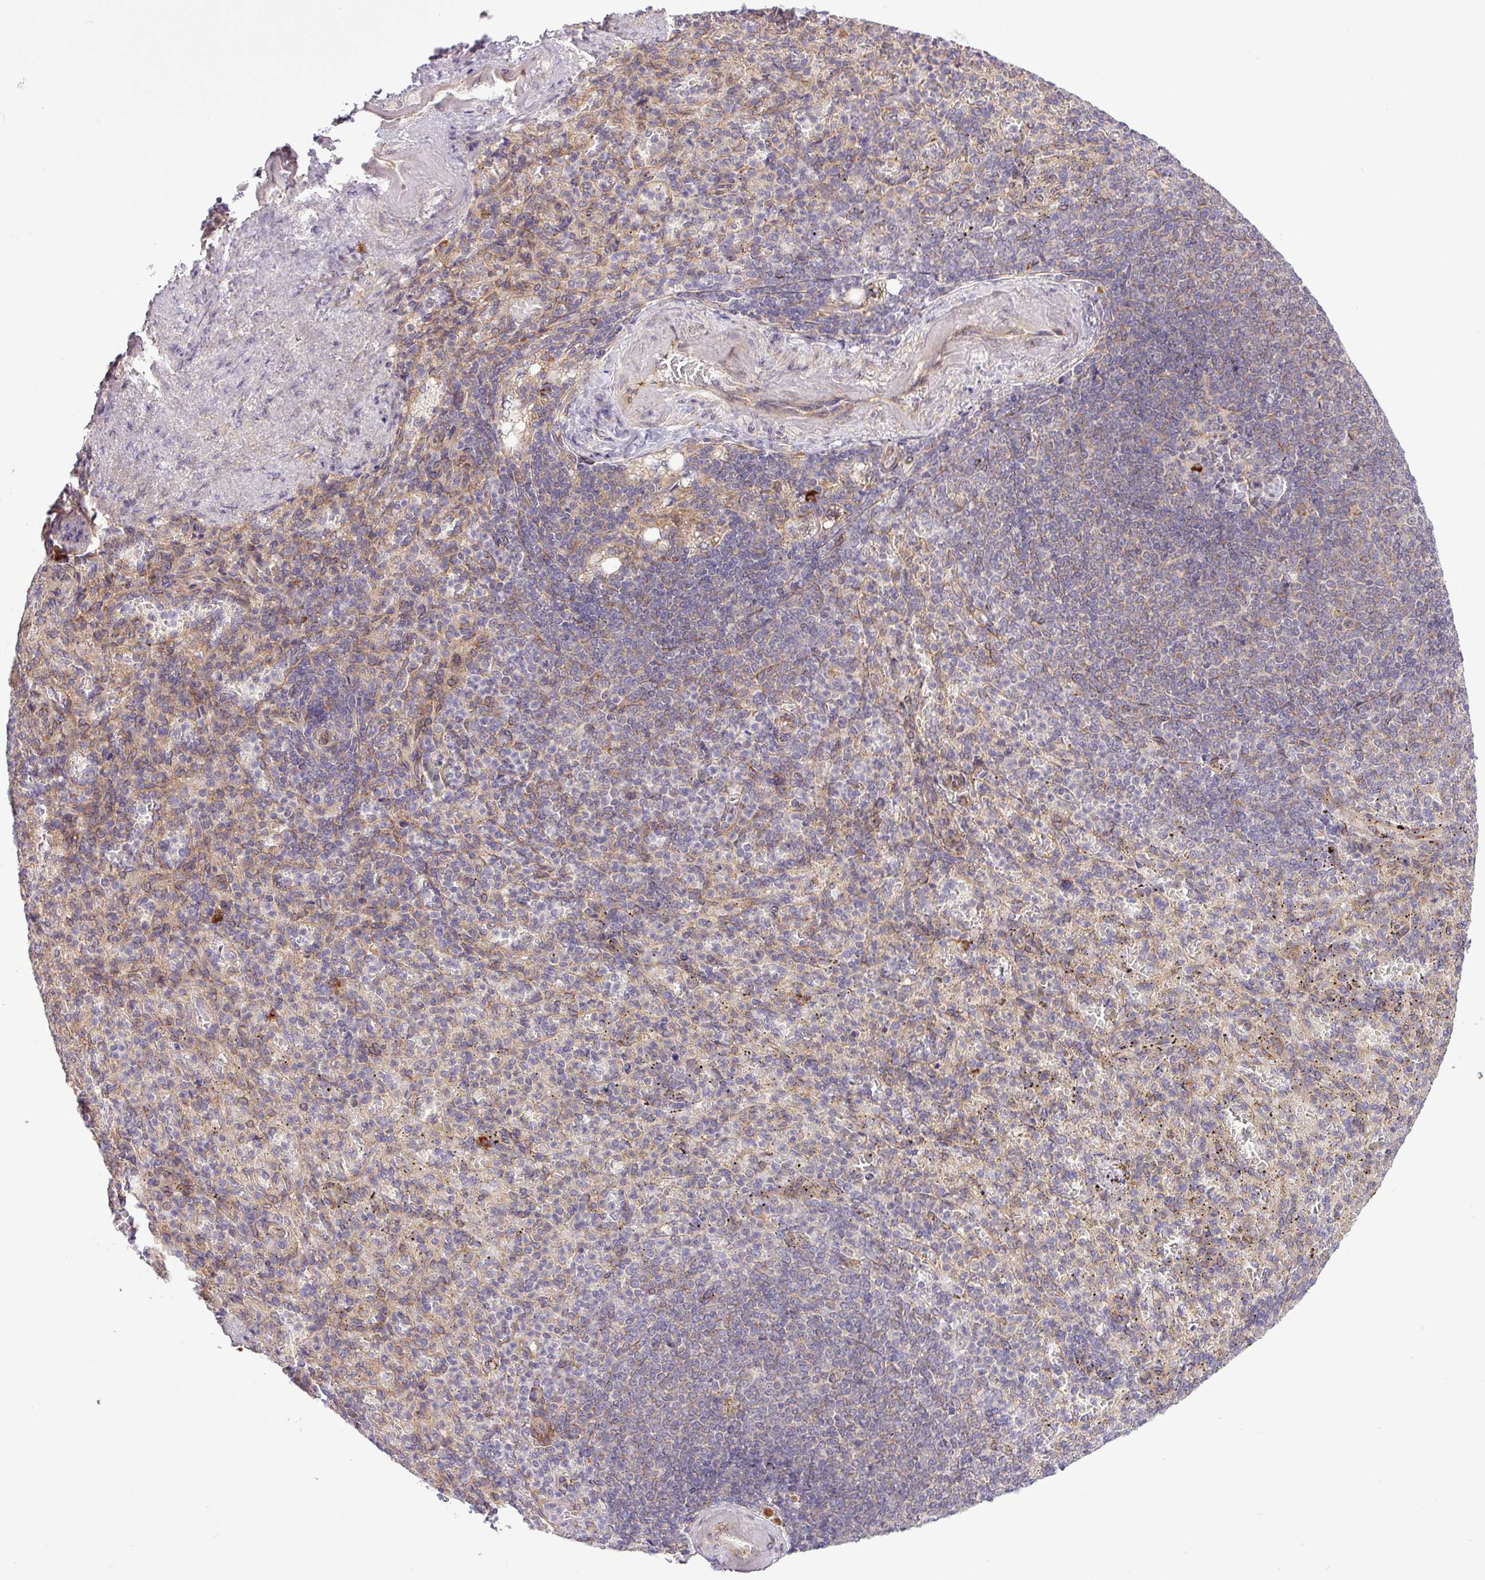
{"staining": {"intensity": "weak", "quantity": "<25%", "location": "cytoplasmic/membranous"}, "tissue": "spleen", "cell_type": "Cells in red pulp", "image_type": "normal", "snomed": [{"axis": "morphology", "description": "Normal tissue, NOS"}, {"axis": "topography", "description": "Spleen"}], "caption": "Immunohistochemistry histopathology image of normal human spleen stained for a protein (brown), which reveals no positivity in cells in red pulp. (DAB (3,3'-diaminobenzidine) immunohistochemistry (IHC), high magnification).", "gene": "FAM222B", "patient": {"sex": "female", "age": 74}}